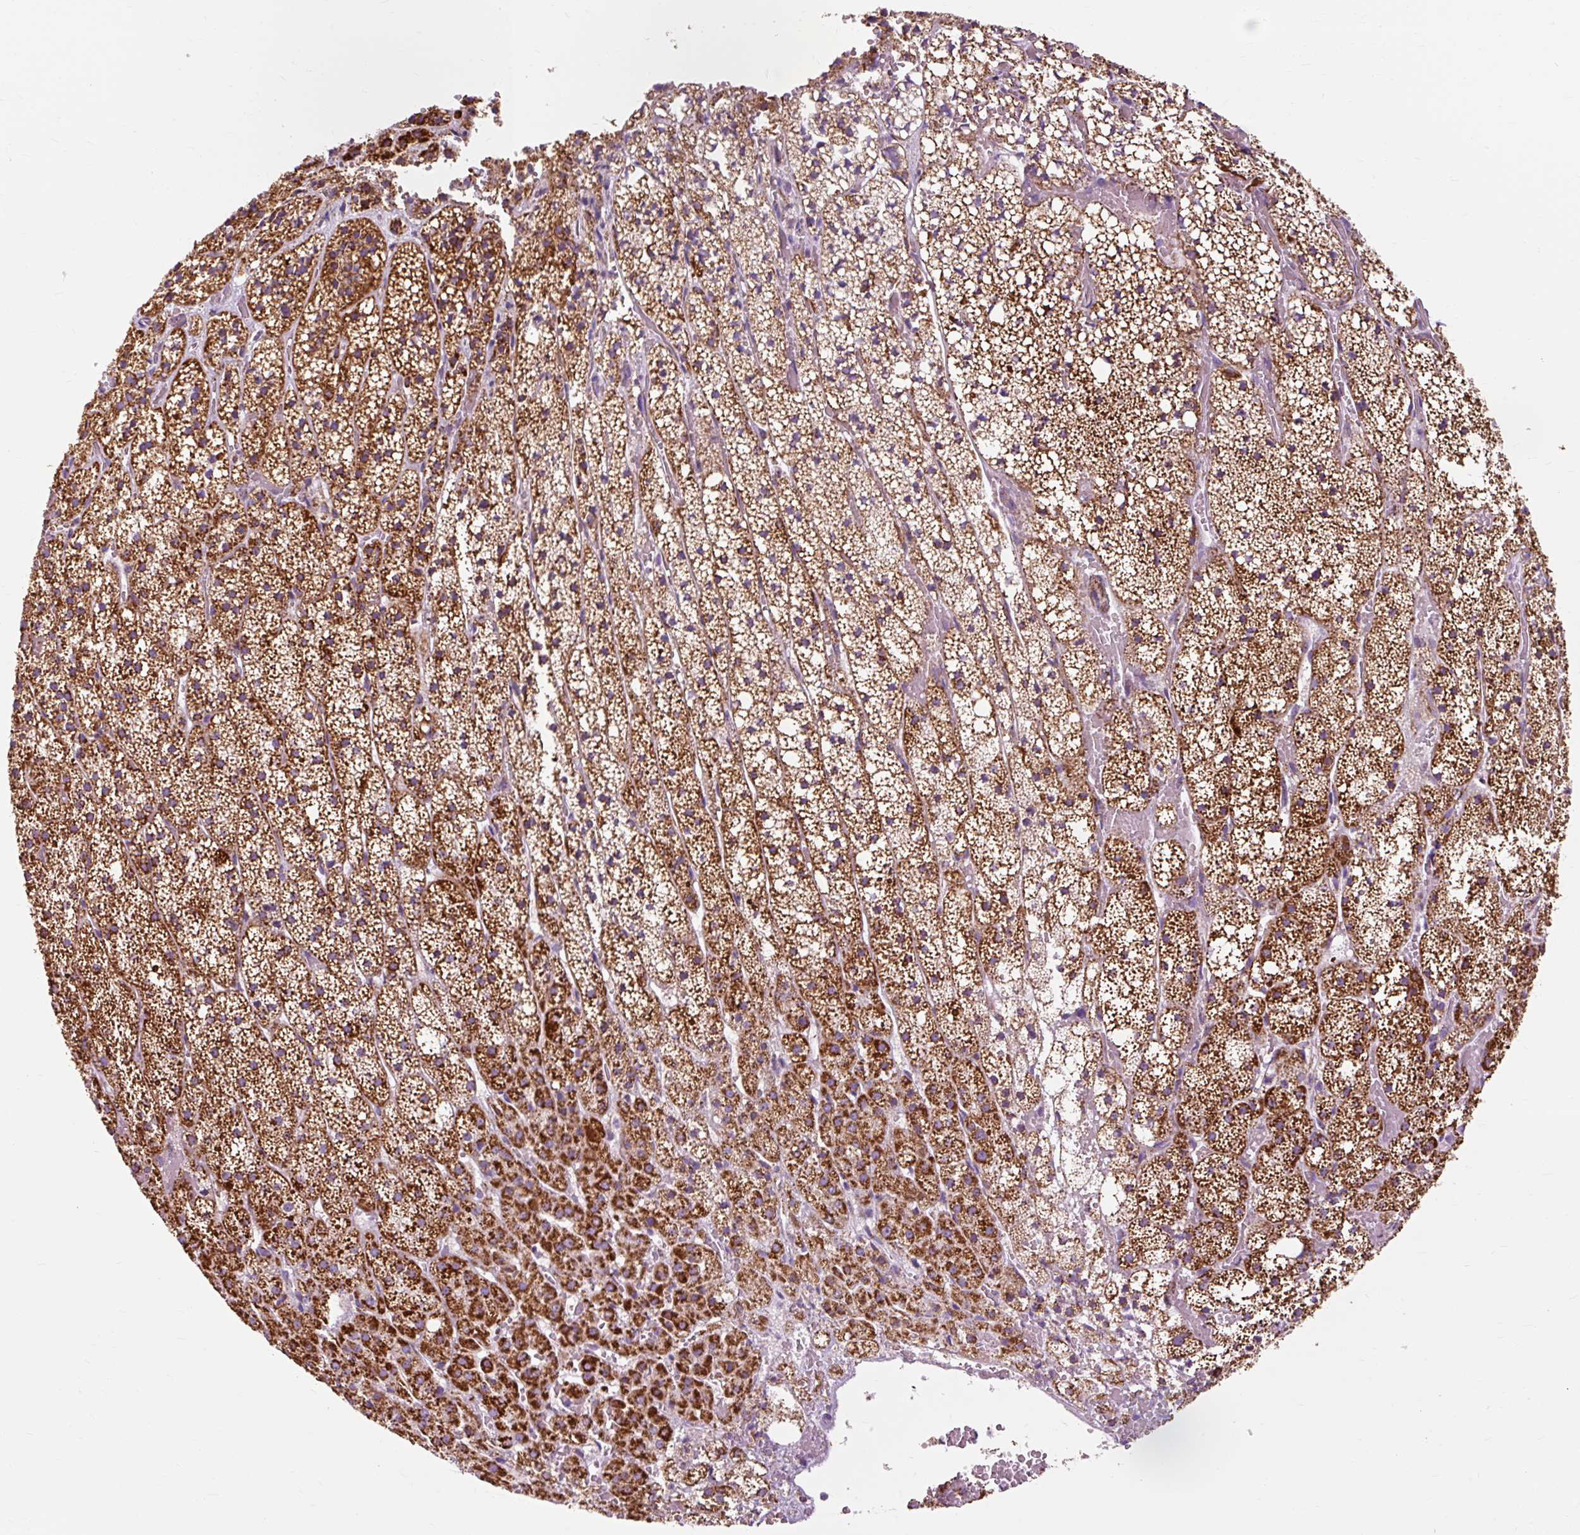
{"staining": {"intensity": "strong", "quantity": ">75%", "location": "cytoplasmic/membranous"}, "tissue": "adrenal gland", "cell_type": "Glandular cells", "image_type": "normal", "snomed": [{"axis": "morphology", "description": "Normal tissue, NOS"}, {"axis": "topography", "description": "Adrenal gland"}], "caption": "This photomicrograph exhibits unremarkable adrenal gland stained with immunohistochemistry to label a protein in brown. The cytoplasmic/membranous of glandular cells show strong positivity for the protein. Nuclei are counter-stained blue.", "gene": "DLAT", "patient": {"sex": "male", "age": 53}}